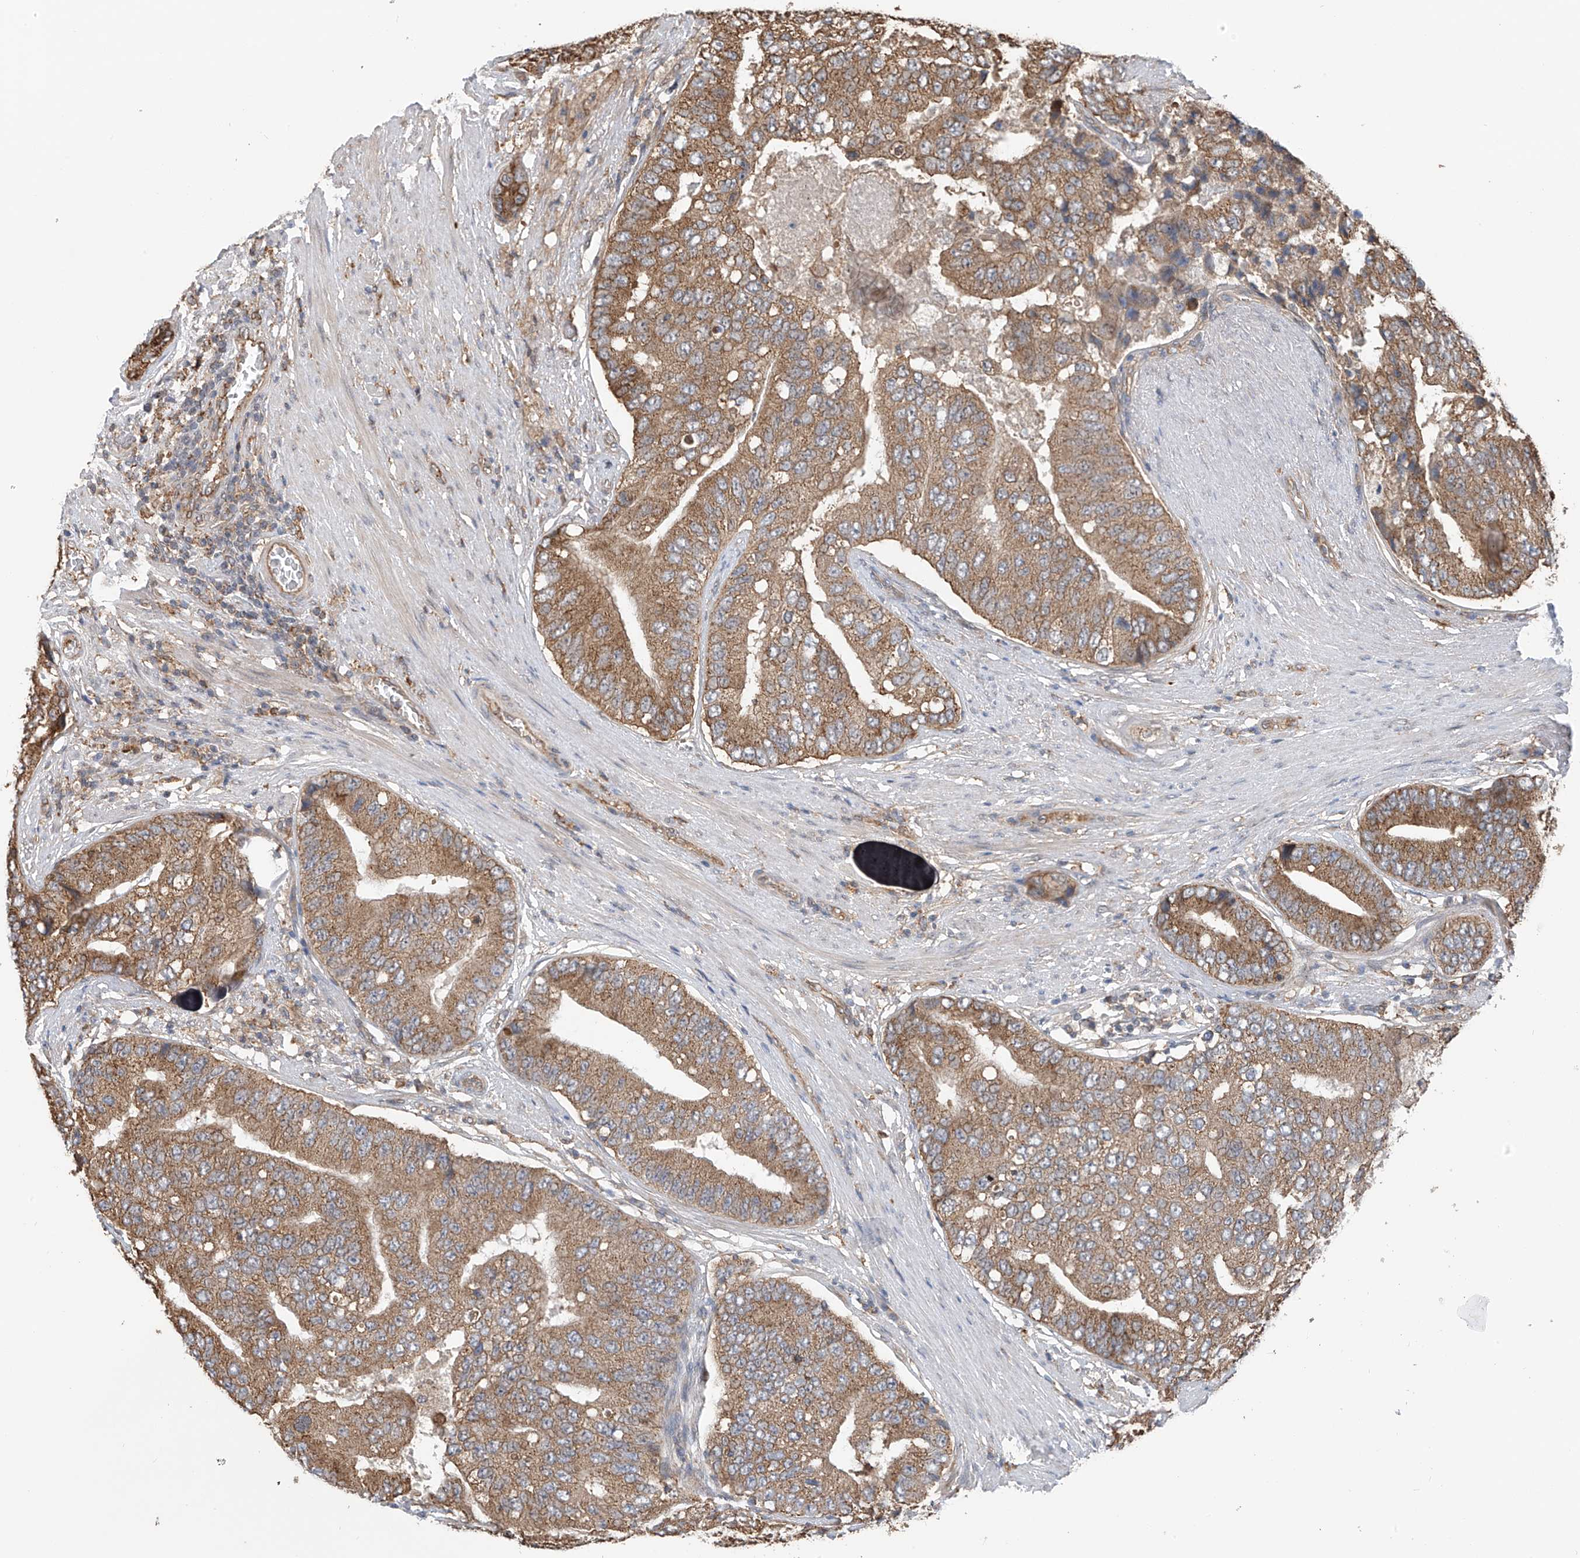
{"staining": {"intensity": "moderate", "quantity": ">75%", "location": "cytoplasmic/membranous"}, "tissue": "prostate cancer", "cell_type": "Tumor cells", "image_type": "cancer", "snomed": [{"axis": "morphology", "description": "Adenocarcinoma, High grade"}, {"axis": "topography", "description": "Prostate"}], "caption": "Immunohistochemical staining of prostate cancer reveals medium levels of moderate cytoplasmic/membranous staining in about >75% of tumor cells.", "gene": "ZNF189", "patient": {"sex": "male", "age": 70}}